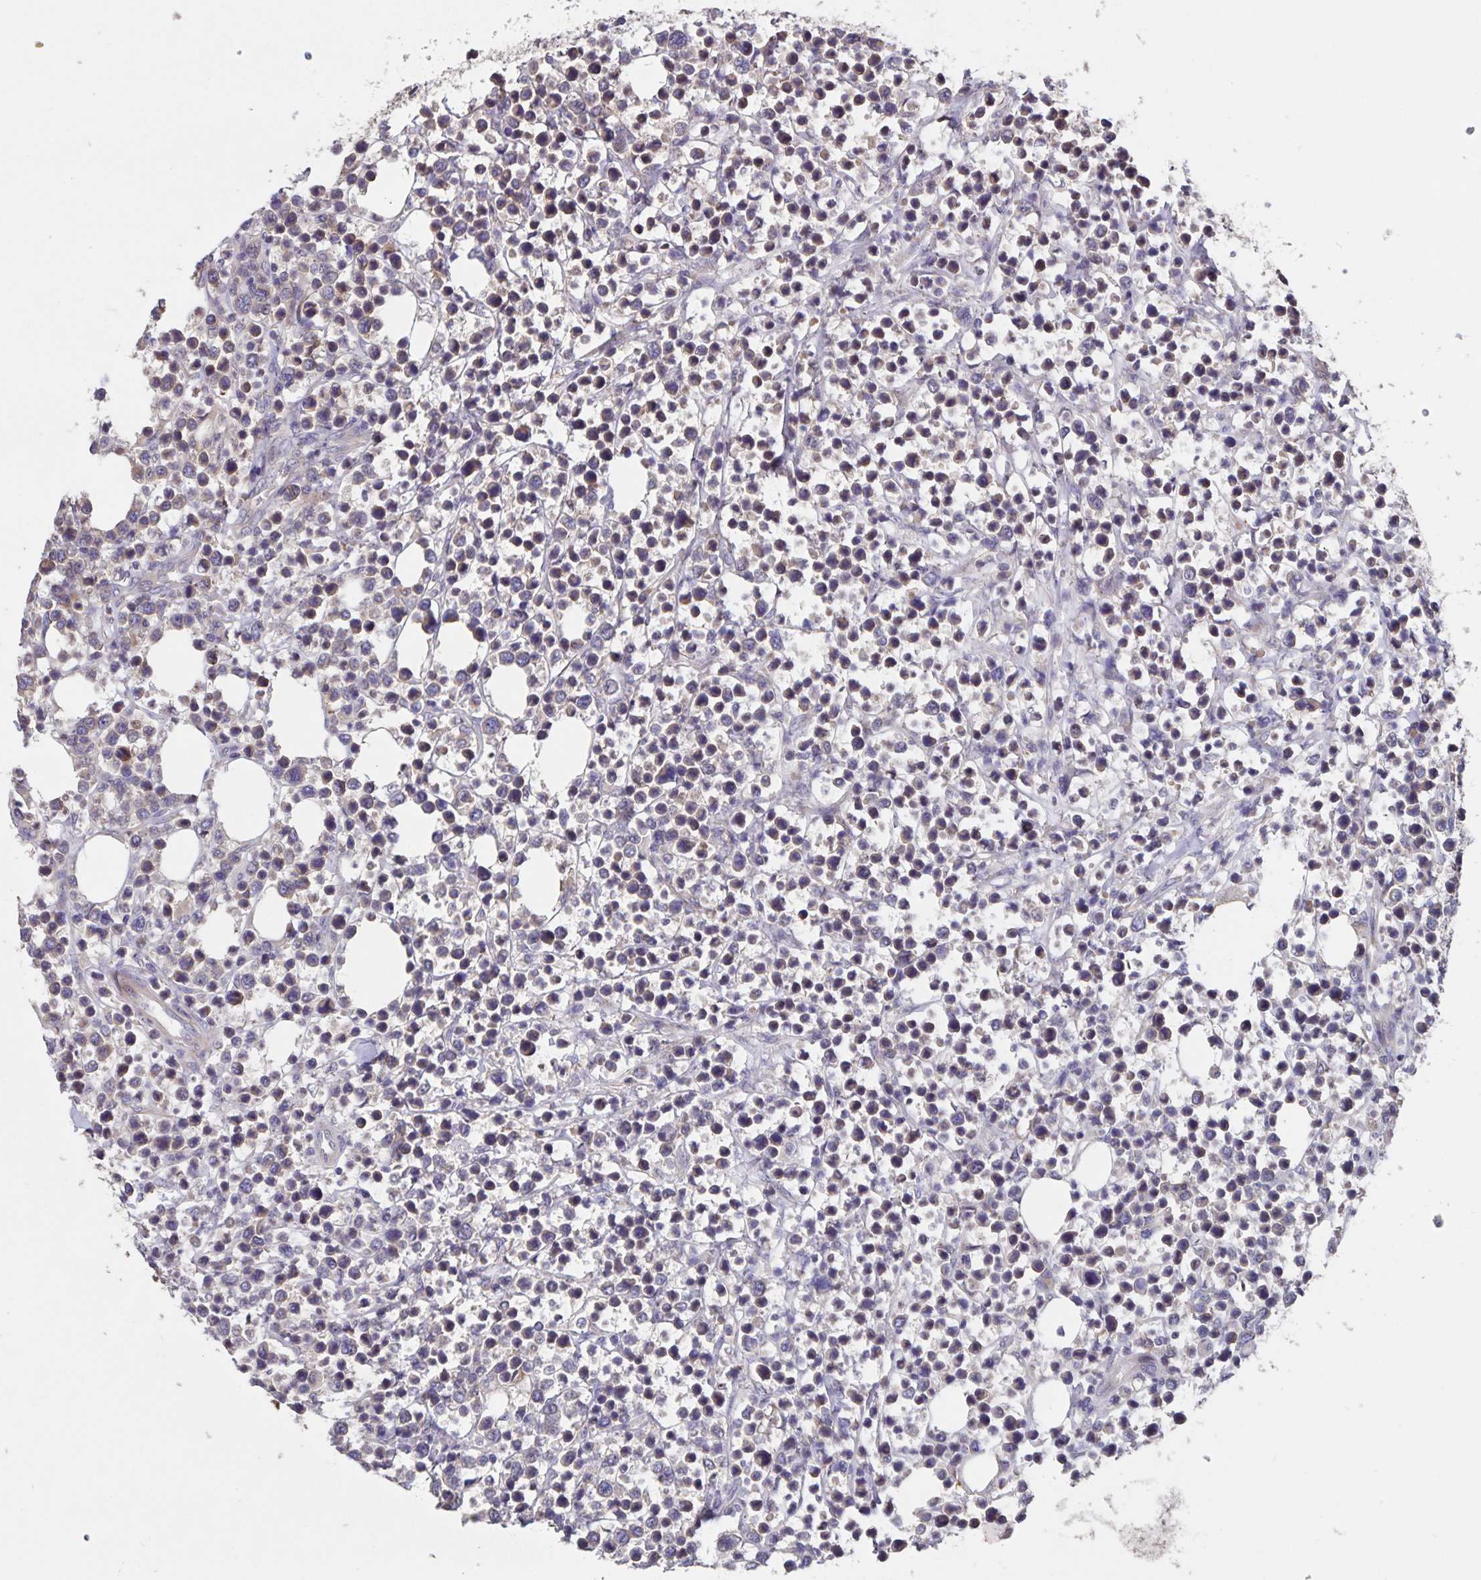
{"staining": {"intensity": "negative", "quantity": "none", "location": "none"}, "tissue": "lymphoma", "cell_type": "Tumor cells", "image_type": "cancer", "snomed": [{"axis": "morphology", "description": "Malignant lymphoma, non-Hodgkin's type, Low grade"}, {"axis": "topography", "description": "Lymph node"}], "caption": "Lymphoma stained for a protein using immunohistochemistry (IHC) exhibits no staining tumor cells.", "gene": "FBXL16", "patient": {"sex": "male", "age": 60}}